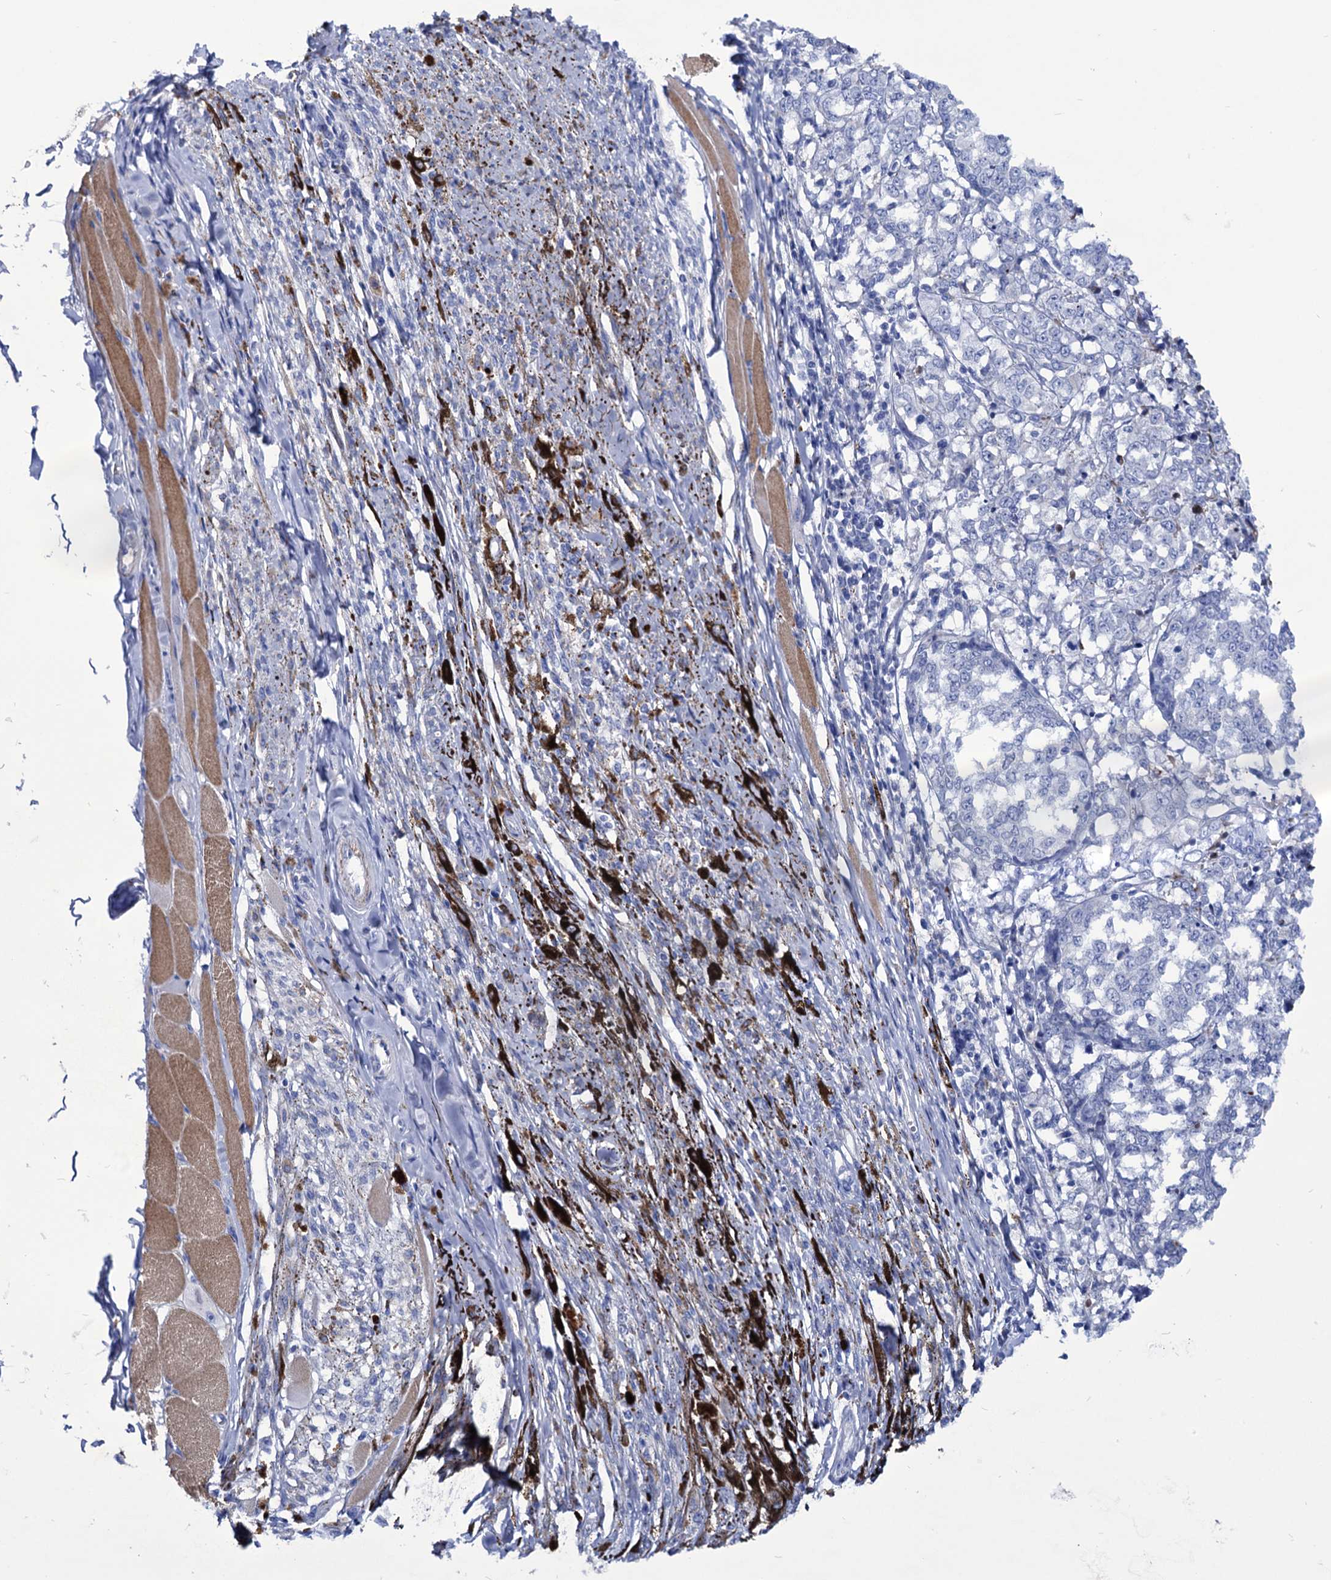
{"staining": {"intensity": "negative", "quantity": "none", "location": "none"}, "tissue": "melanoma", "cell_type": "Tumor cells", "image_type": "cancer", "snomed": [{"axis": "morphology", "description": "Malignant melanoma, NOS"}, {"axis": "topography", "description": "Skin"}], "caption": "High power microscopy image of an immunohistochemistry micrograph of malignant melanoma, revealing no significant positivity in tumor cells.", "gene": "AXL", "patient": {"sex": "female", "age": 72}}